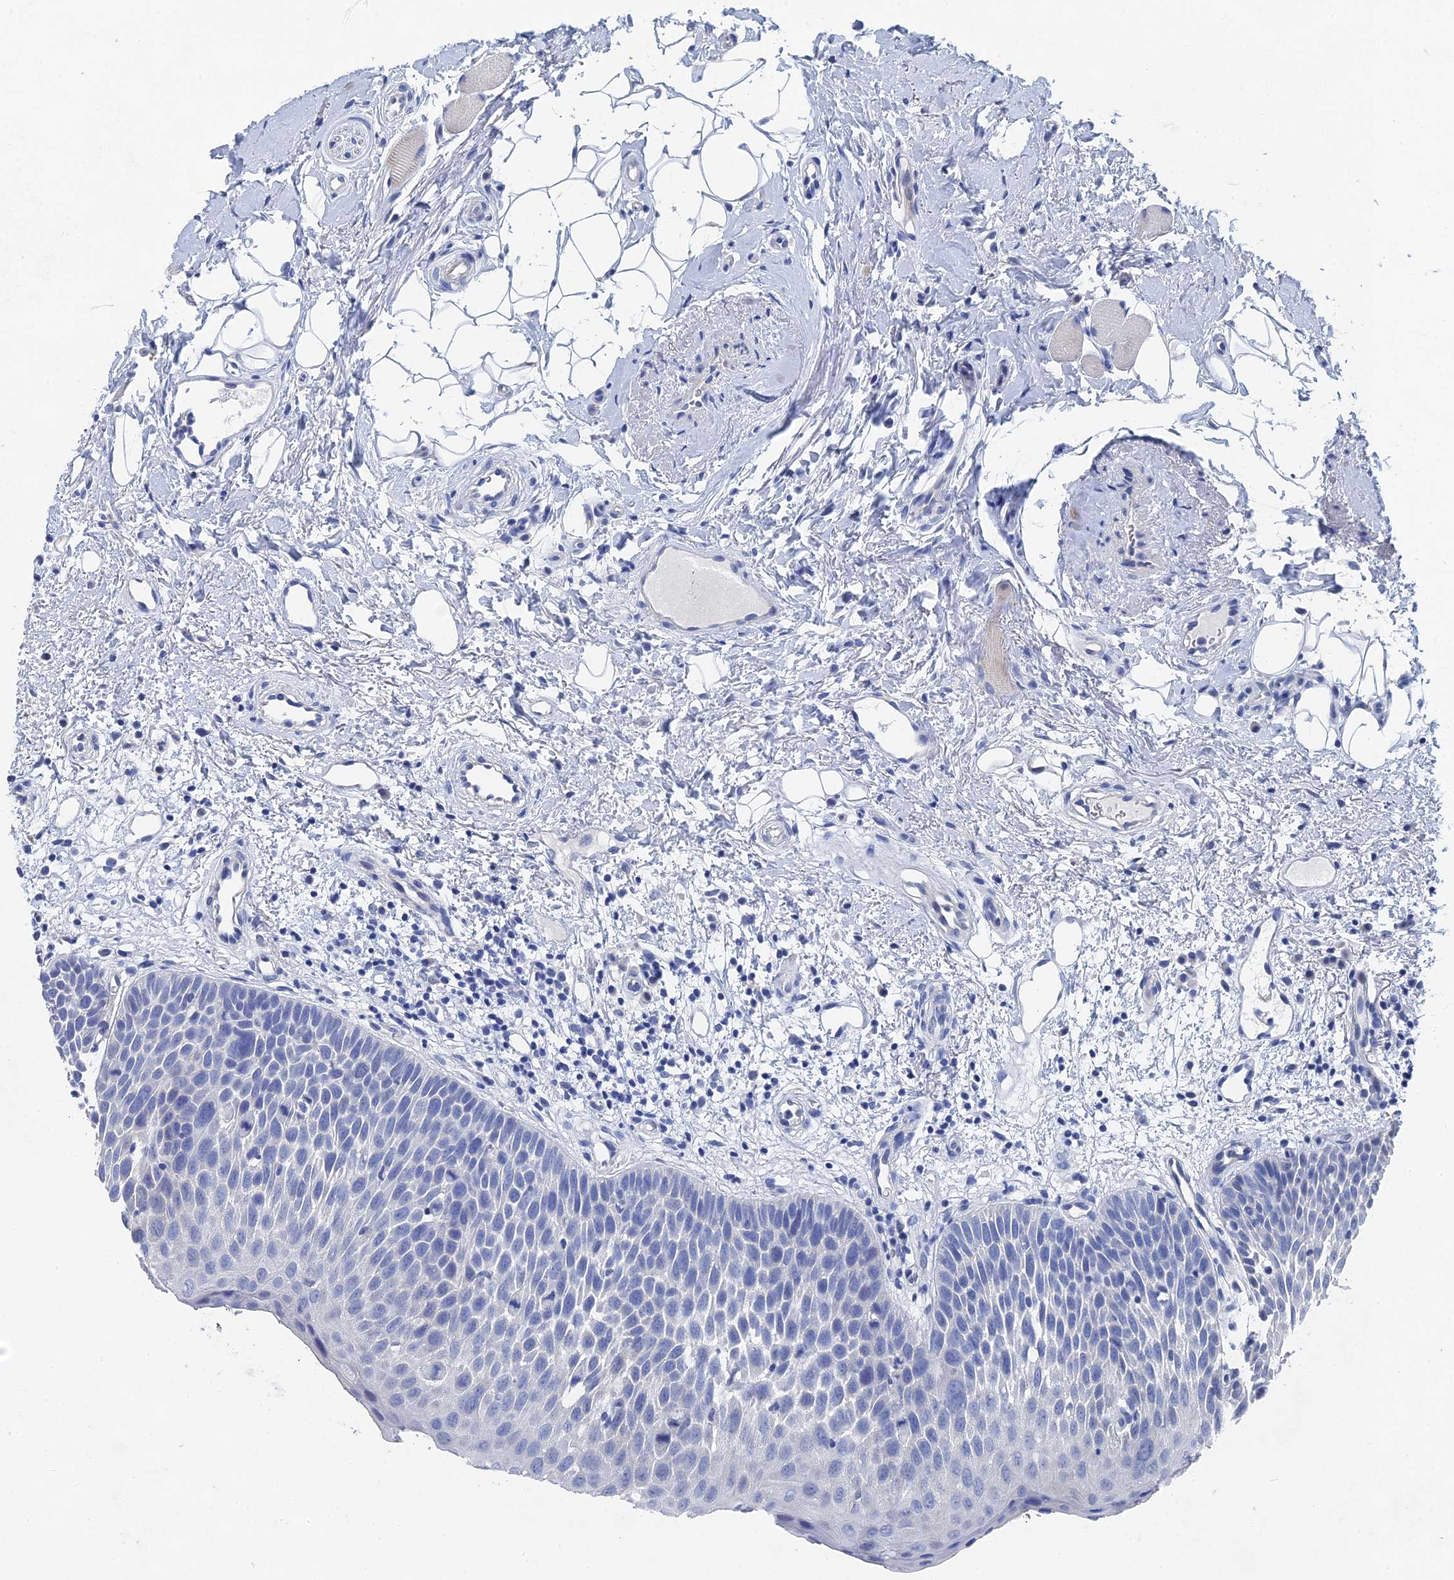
{"staining": {"intensity": "negative", "quantity": "none", "location": "none"}, "tissue": "oral mucosa", "cell_type": "Squamous epithelial cells", "image_type": "normal", "snomed": [{"axis": "morphology", "description": "No evidence of malignacy"}, {"axis": "topography", "description": "Oral tissue"}, {"axis": "topography", "description": "Head-Neck"}], "caption": "Image shows no protein expression in squamous epithelial cells of benign oral mucosa. (DAB immunohistochemistry visualized using brightfield microscopy, high magnification).", "gene": "GFAP", "patient": {"sex": "male", "age": 68}}